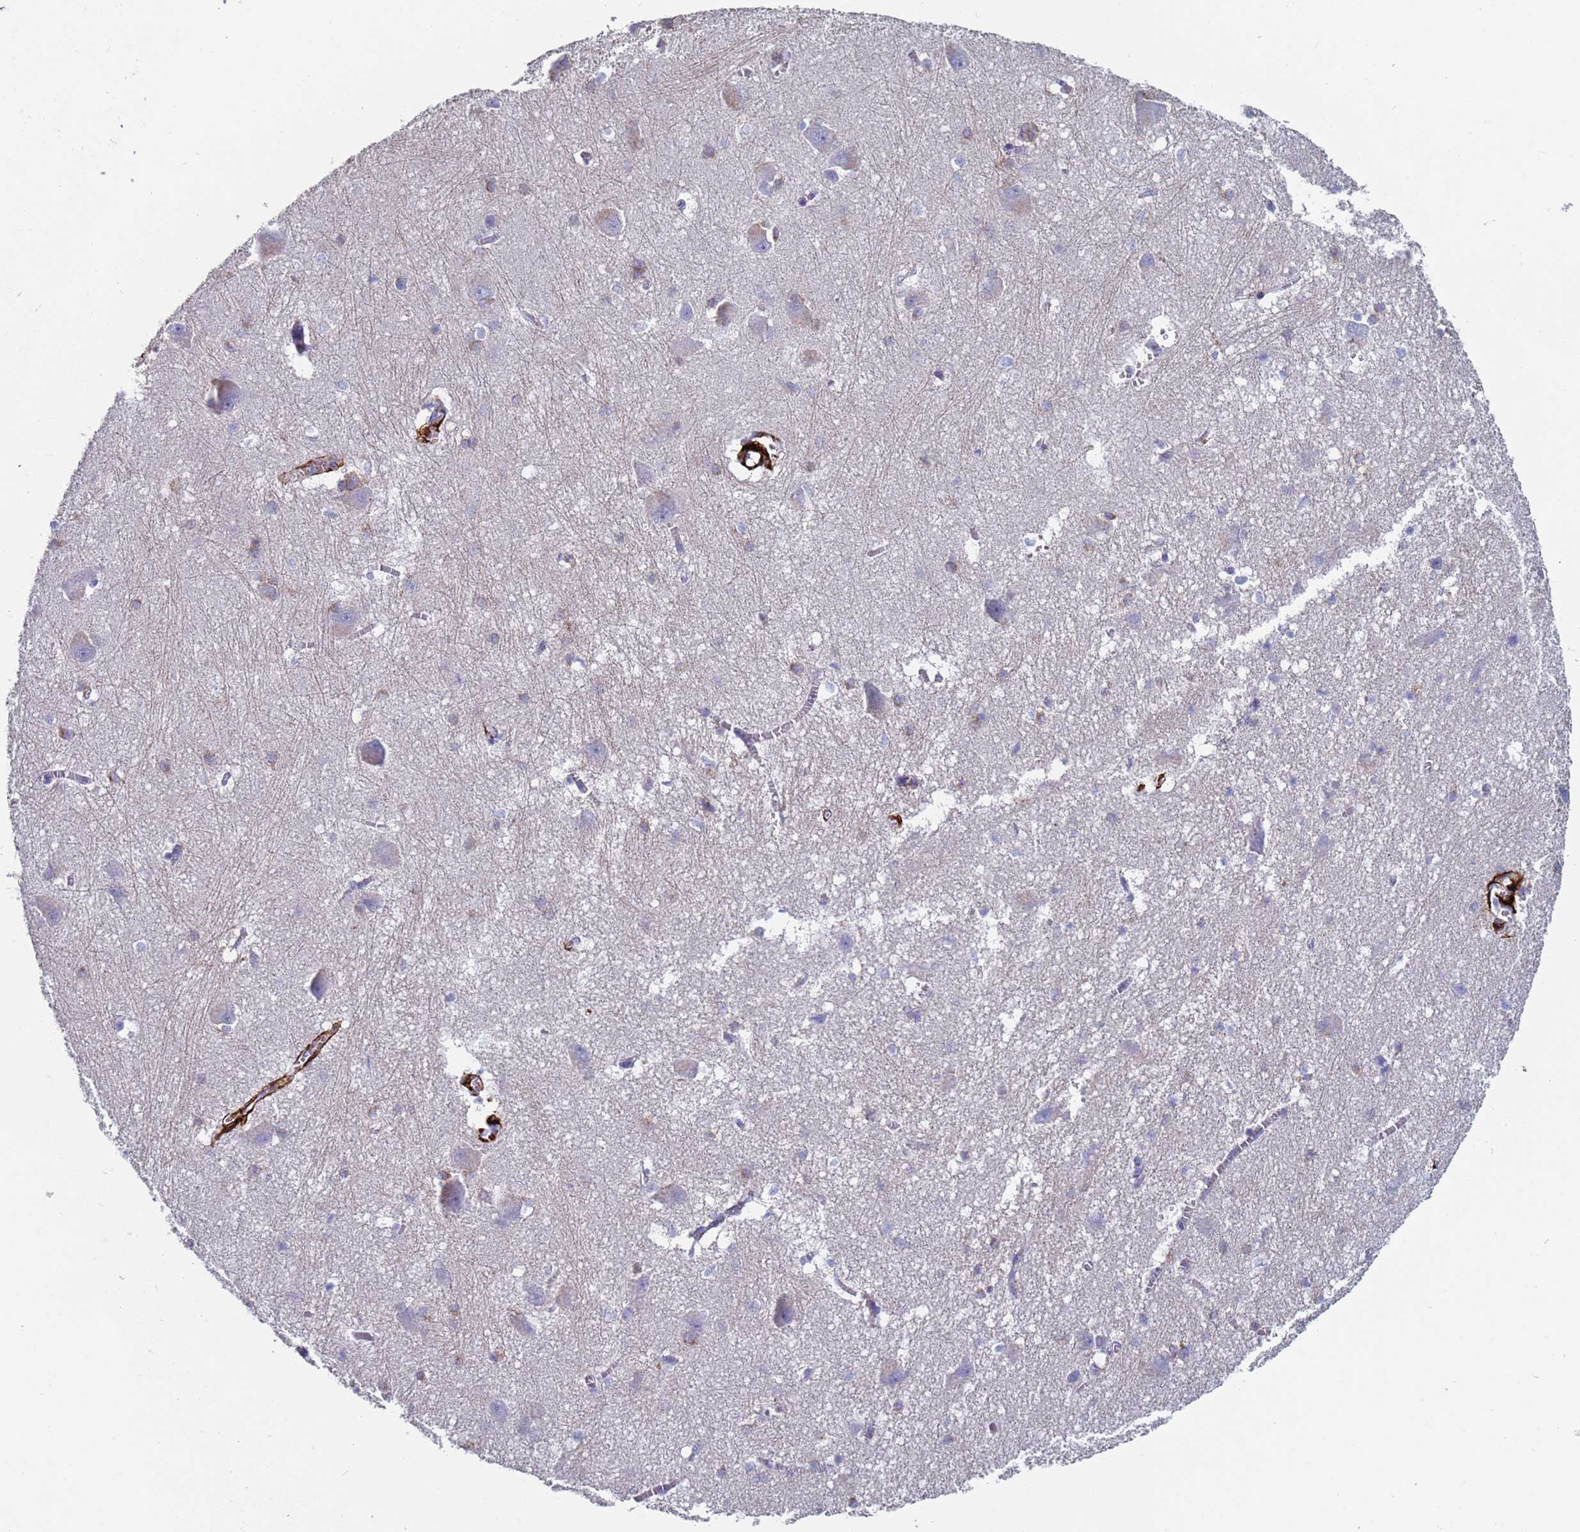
{"staining": {"intensity": "negative", "quantity": "none", "location": "none"}, "tissue": "caudate", "cell_type": "Glial cells", "image_type": "normal", "snomed": [{"axis": "morphology", "description": "Normal tissue, NOS"}, {"axis": "topography", "description": "Lateral ventricle wall"}], "caption": "An image of human caudate is negative for staining in glial cells.", "gene": "ABCA8", "patient": {"sex": "male", "age": 37}}